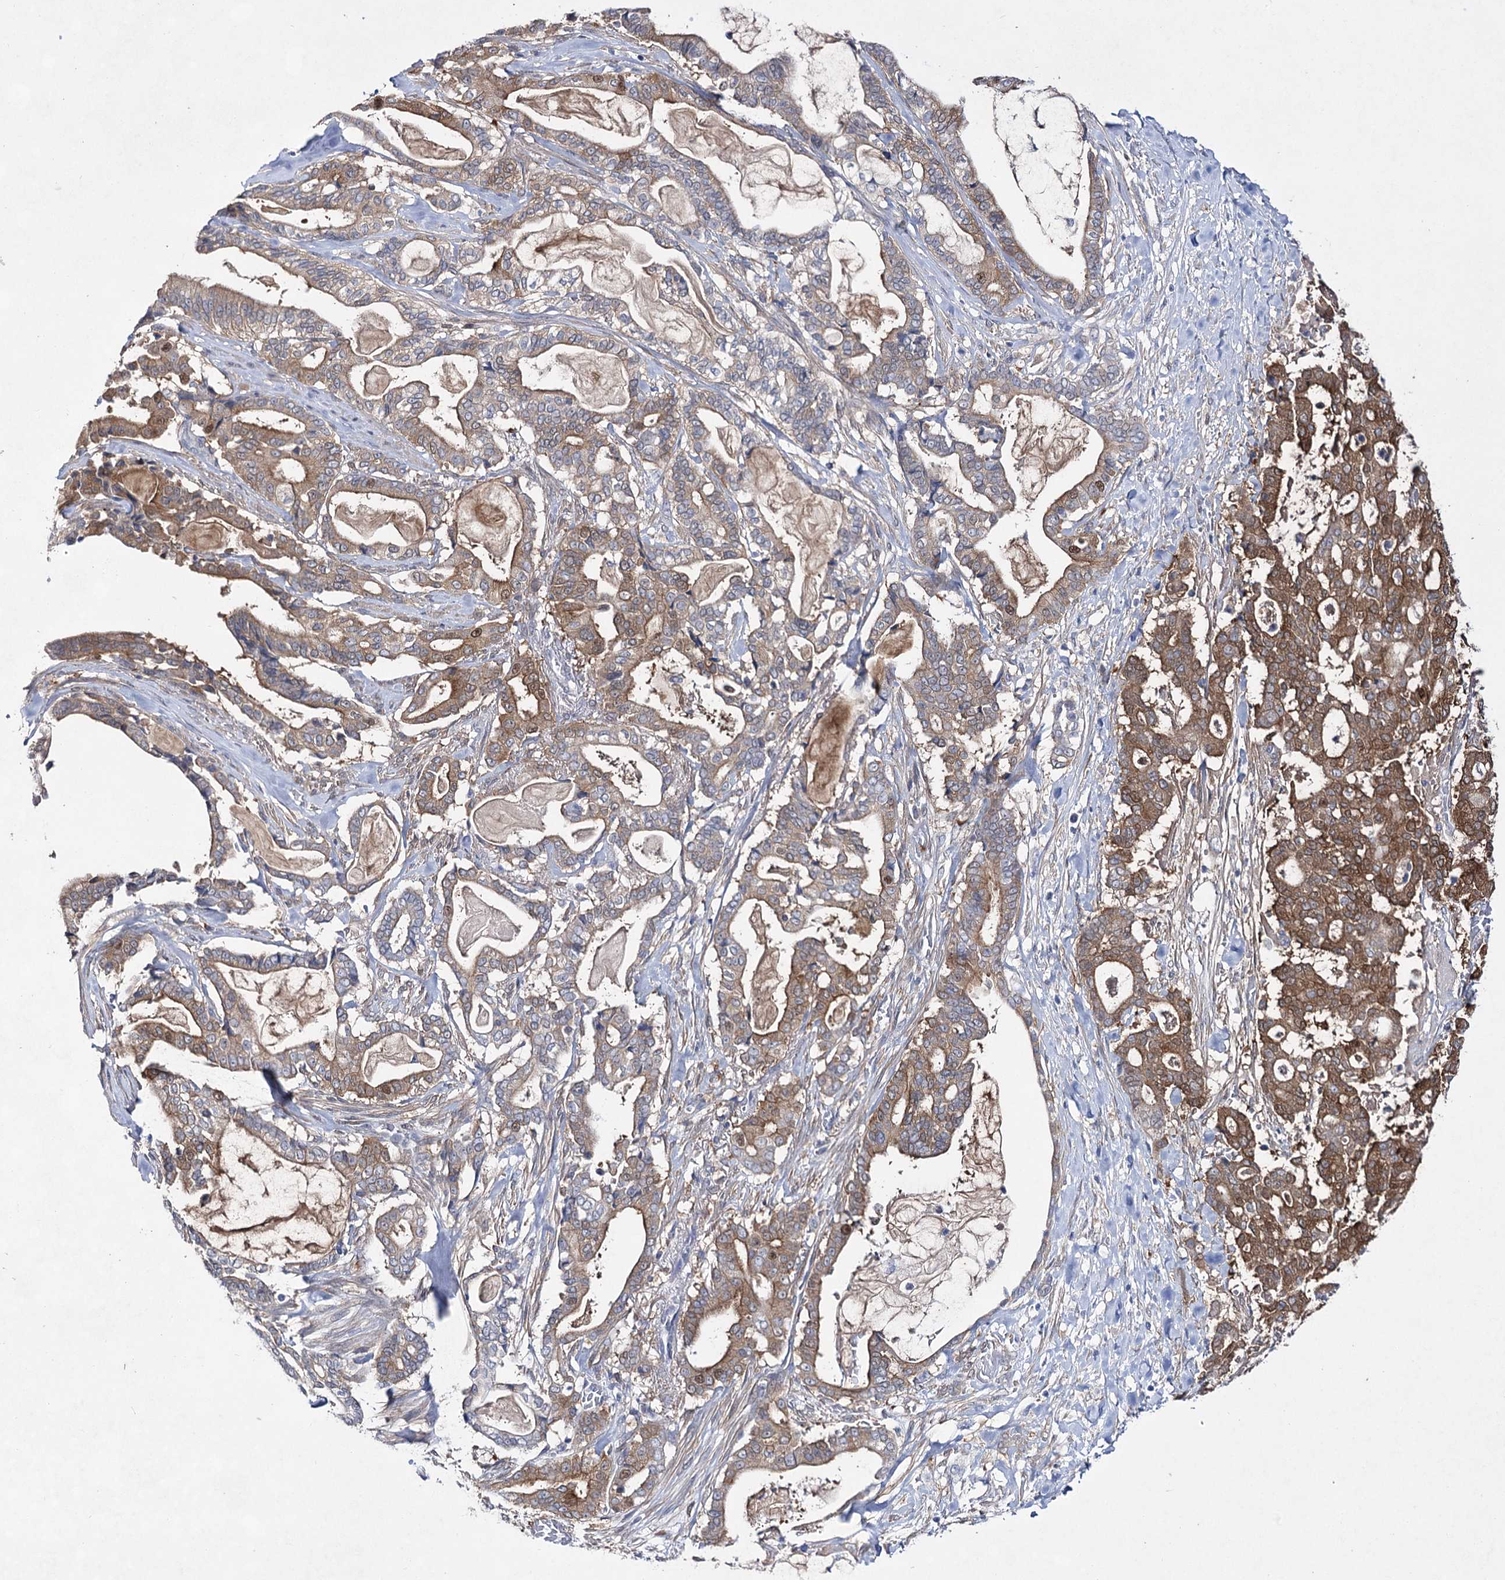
{"staining": {"intensity": "moderate", "quantity": ">75%", "location": "cytoplasmic/membranous"}, "tissue": "pancreatic cancer", "cell_type": "Tumor cells", "image_type": "cancer", "snomed": [{"axis": "morphology", "description": "Adenocarcinoma, NOS"}, {"axis": "topography", "description": "Pancreas"}], "caption": "Immunohistochemical staining of pancreatic adenocarcinoma shows medium levels of moderate cytoplasmic/membranous expression in approximately >75% of tumor cells.", "gene": "UGDH", "patient": {"sex": "male", "age": 63}}